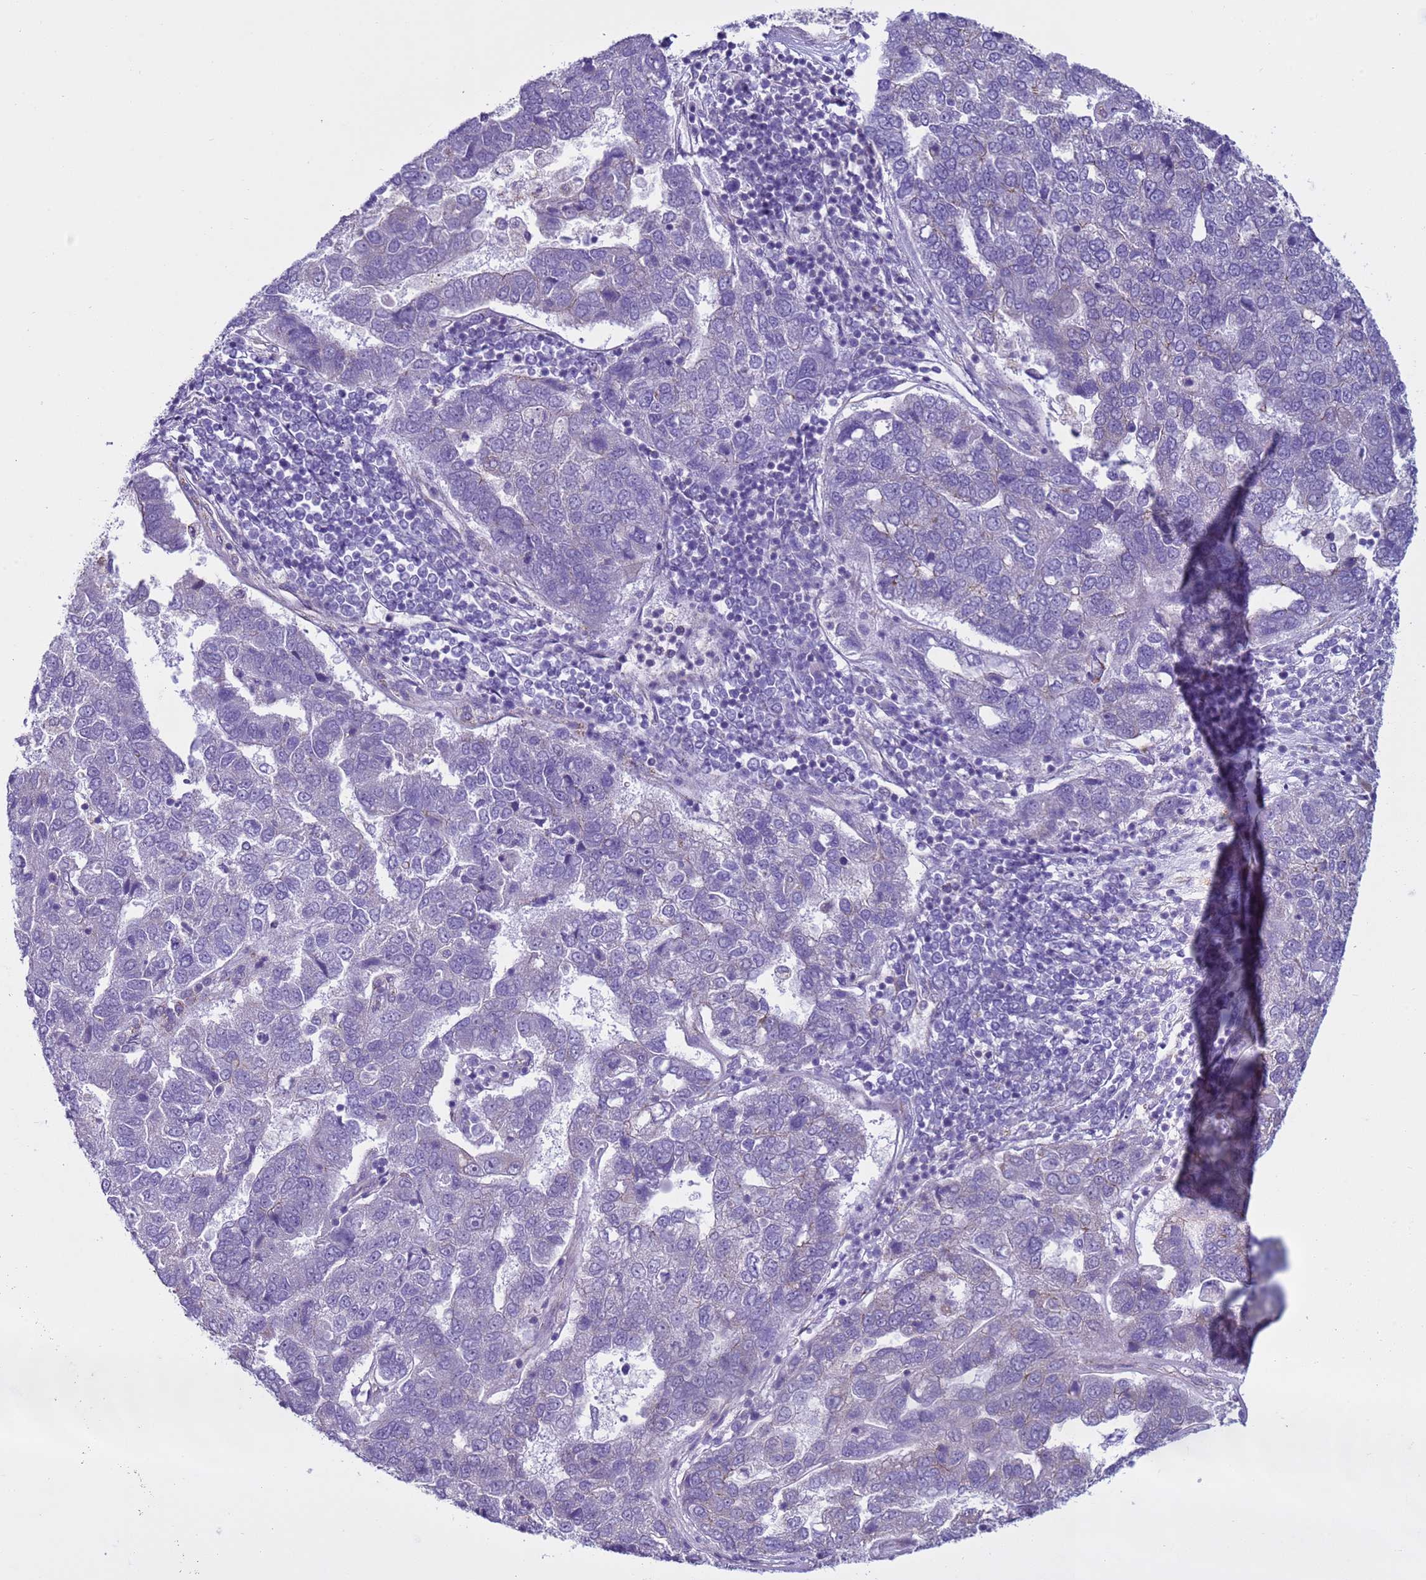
{"staining": {"intensity": "negative", "quantity": "none", "location": "none"}, "tissue": "pancreatic cancer", "cell_type": "Tumor cells", "image_type": "cancer", "snomed": [{"axis": "morphology", "description": "Adenocarcinoma, NOS"}, {"axis": "topography", "description": "Pancreas"}], "caption": "Immunohistochemical staining of pancreatic cancer (adenocarcinoma) exhibits no significant positivity in tumor cells.", "gene": "NCALD", "patient": {"sex": "female", "age": 61}}